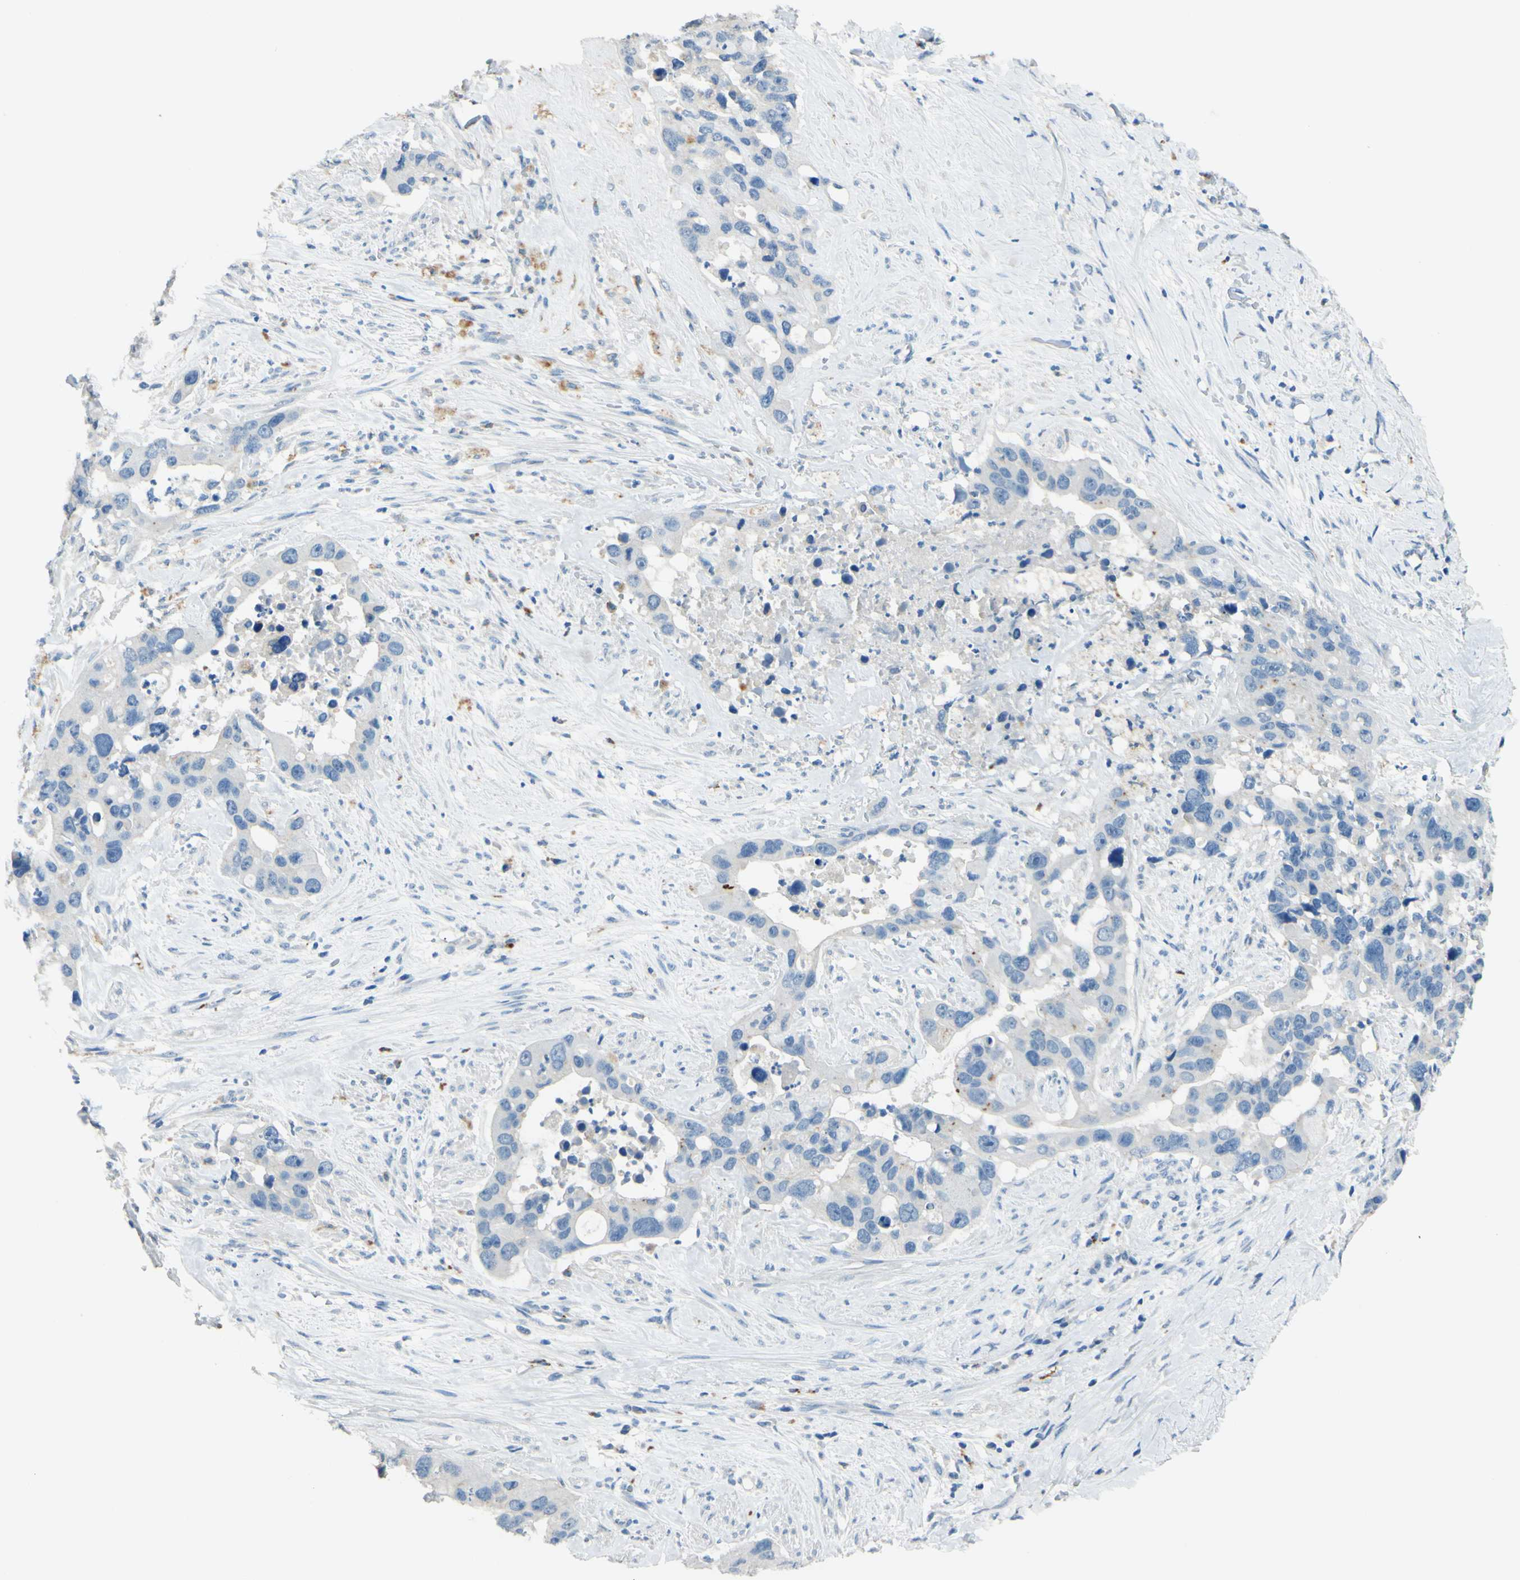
{"staining": {"intensity": "negative", "quantity": "none", "location": "none"}, "tissue": "liver cancer", "cell_type": "Tumor cells", "image_type": "cancer", "snomed": [{"axis": "morphology", "description": "Cholangiocarcinoma"}, {"axis": "topography", "description": "Liver"}], "caption": "Protein analysis of liver cancer (cholangiocarcinoma) reveals no significant positivity in tumor cells.", "gene": "CDH10", "patient": {"sex": "female", "age": 65}}